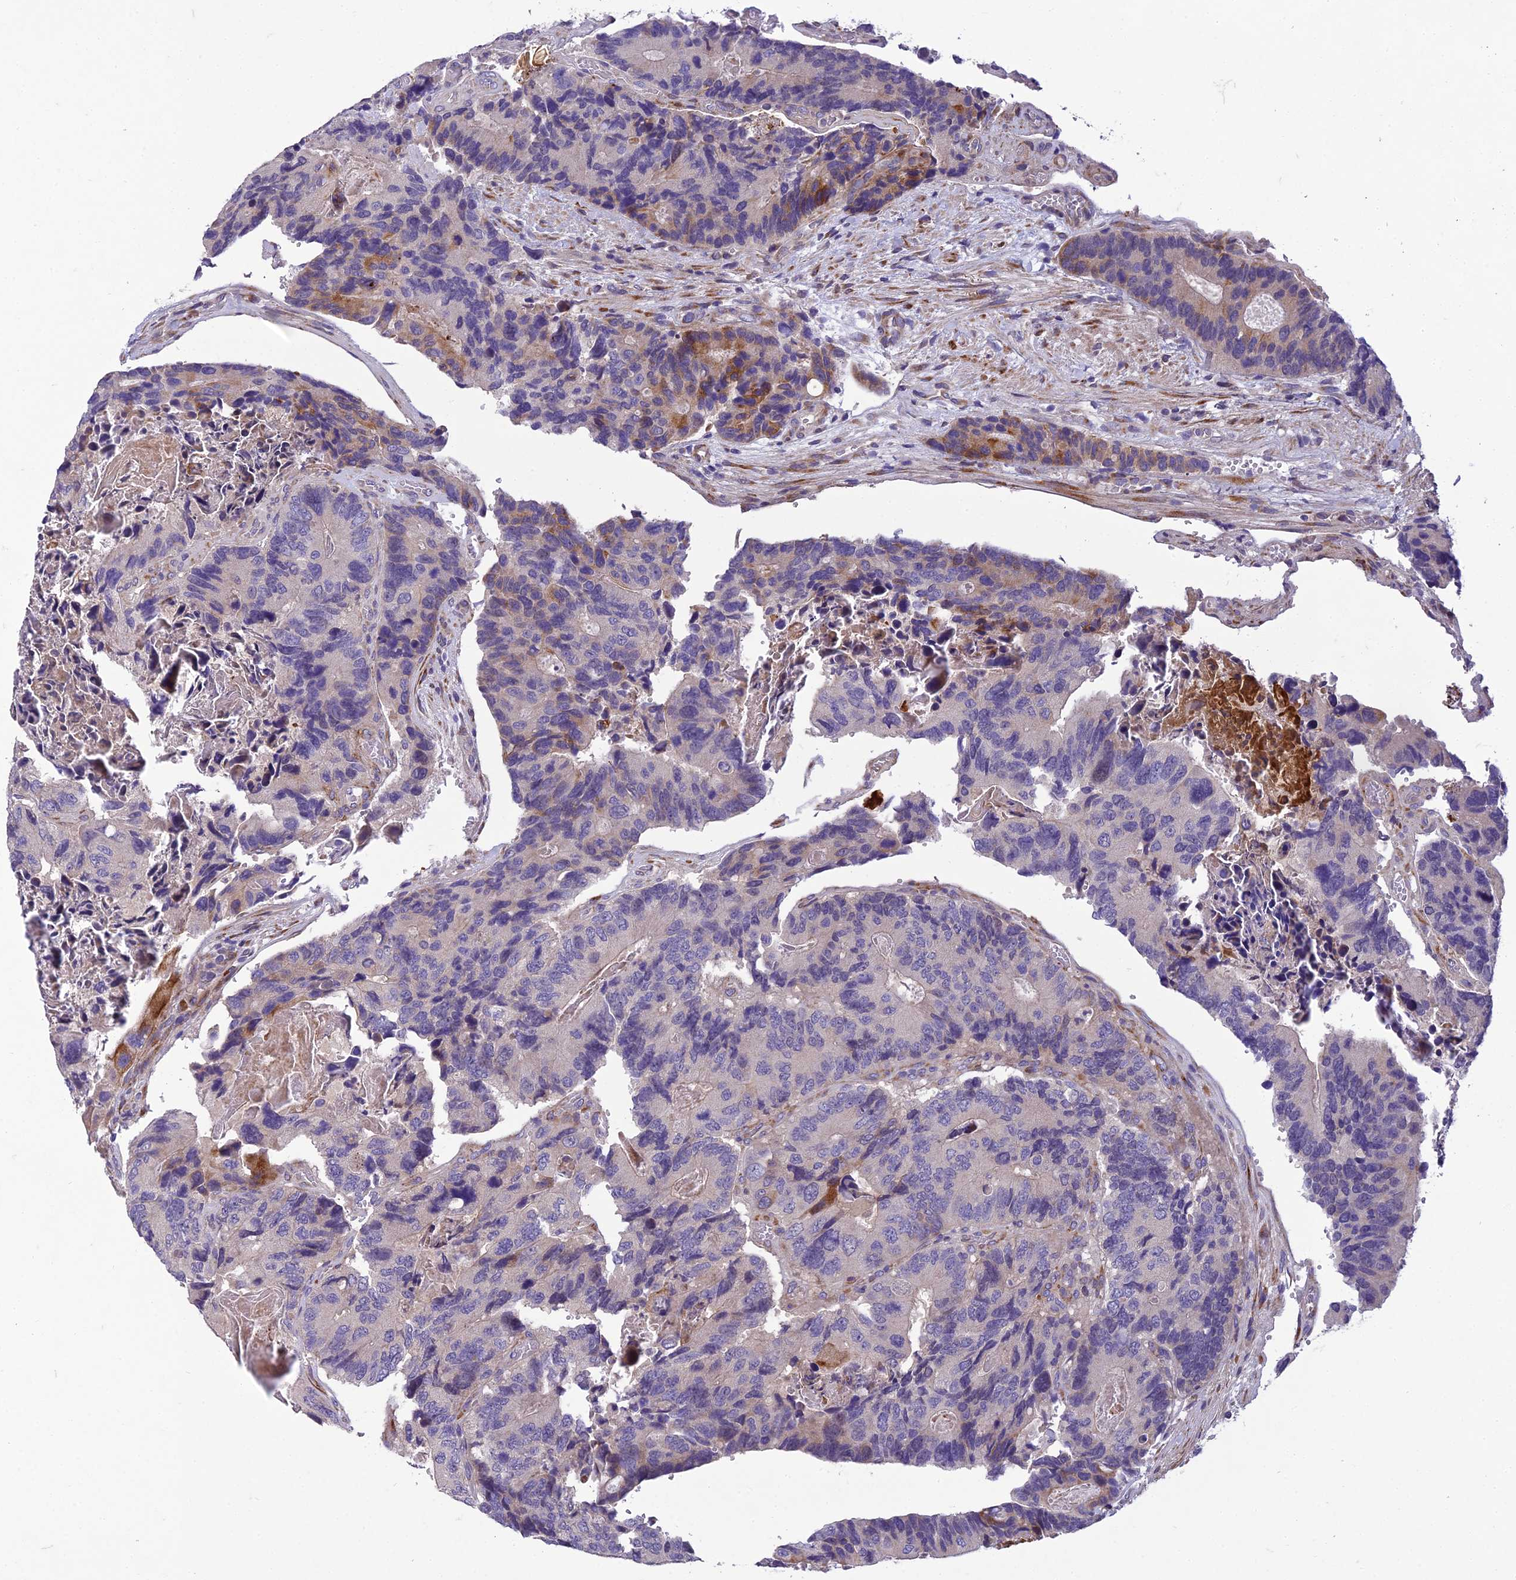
{"staining": {"intensity": "negative", "quantity": "none", "location": "none"}, "tissue": "colorectal cancer", "cell_type": "Tumor cells", "image_type": "cancer", "snomed": [{"axis": "morphology", "description": "Adenocarcinoma, NOS"}, {"axis": "topography", "description": "Colon"}], "caption": "Immunohistochemistry micrograph of colorectal cancer (adenocarcinoma) stained for a protein (brown), which reveals no staining in tumor cells.", "gene": "ADIPOR2", "patient": {"sex": "male", "age": 84}}